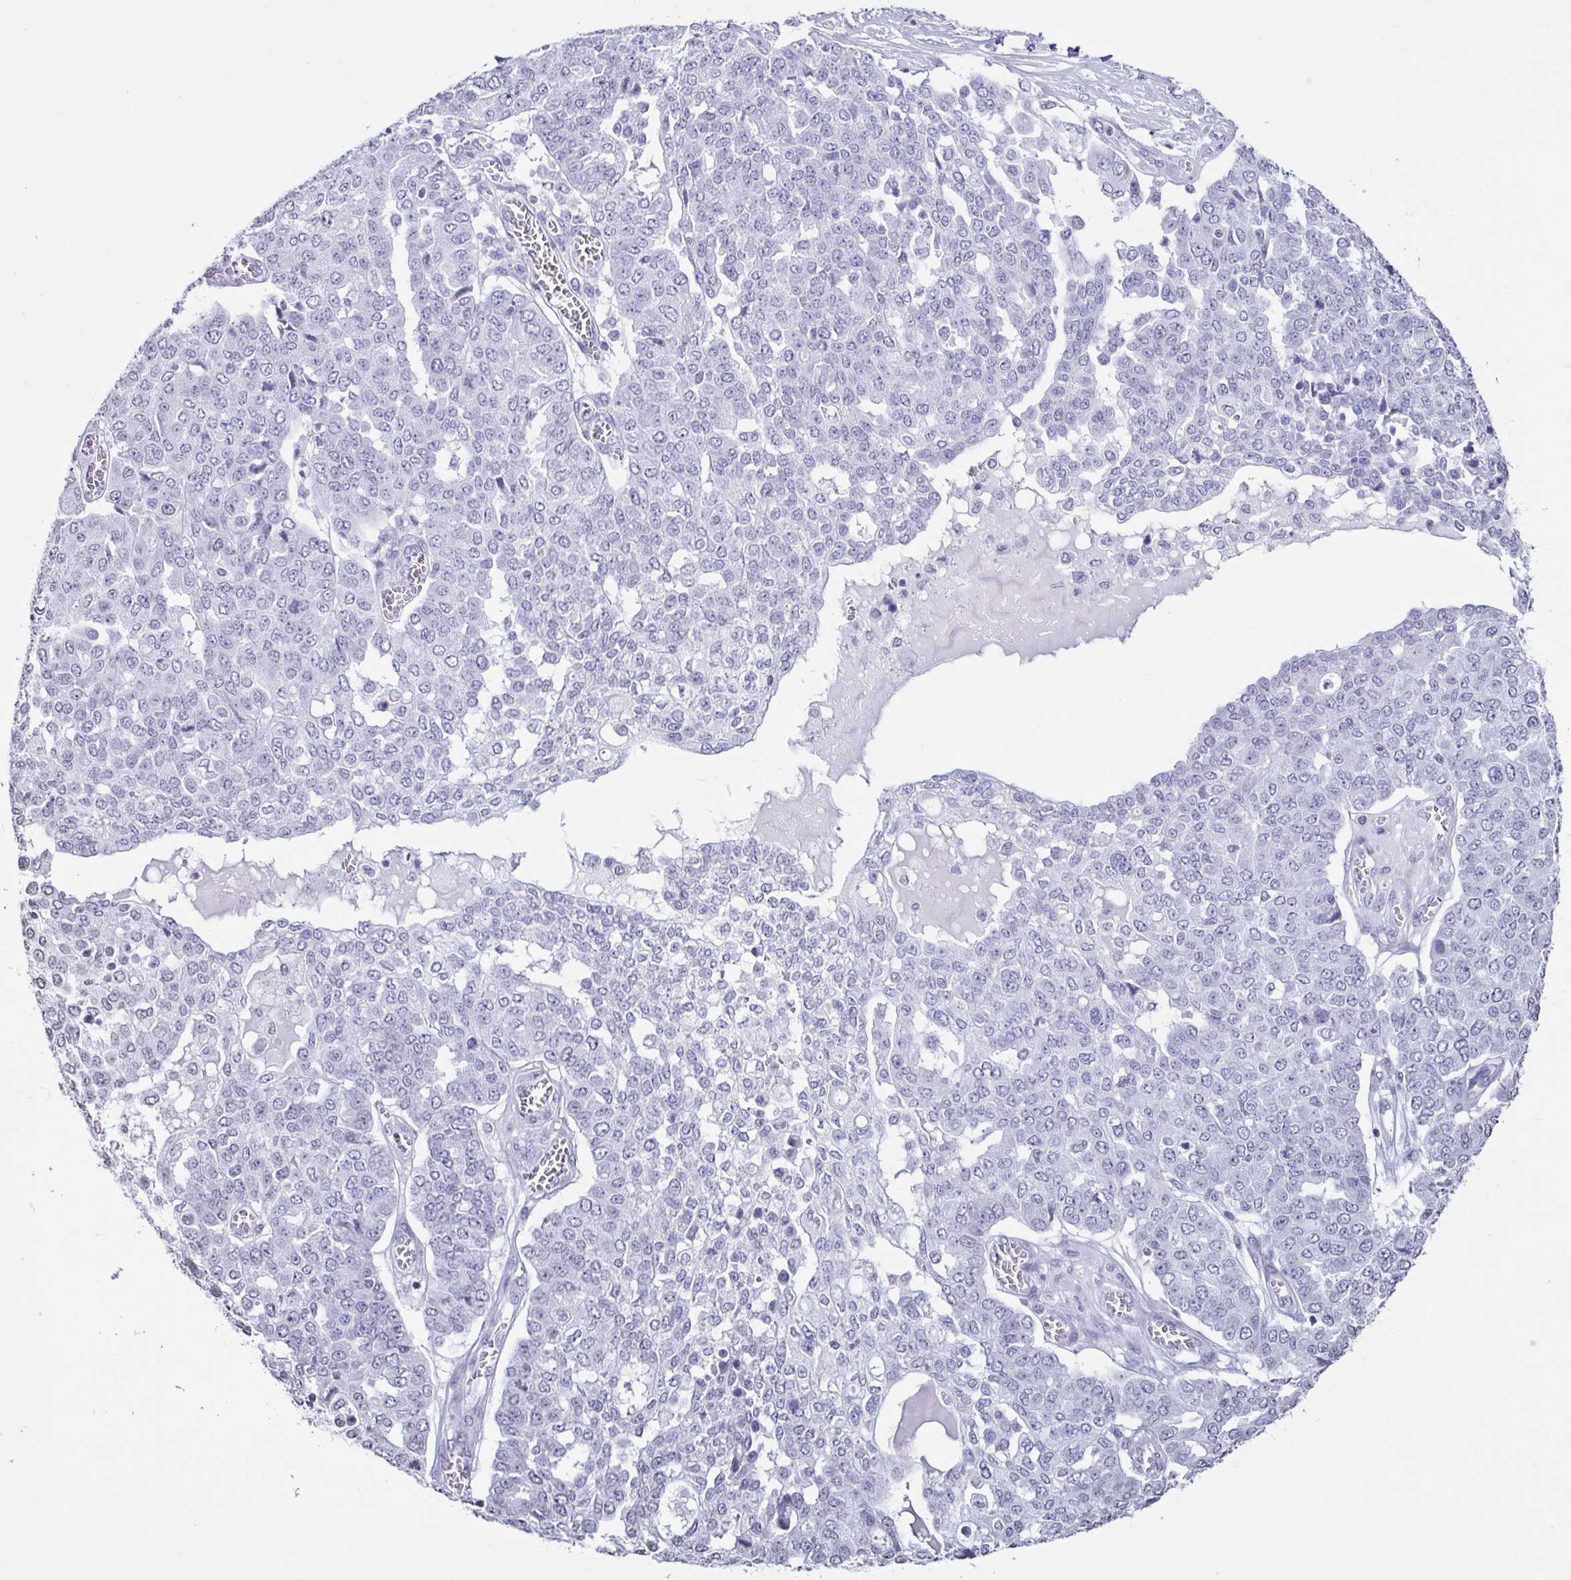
{"staining": {"intensity": "negative", "quantity": "none", "location": "none"}, "tissue": "ovarian cancer", "cell_type": "Tumor cells", "image_type": "cancer", "snomed": [{"axis": "morphology", "description": "Cystadenocarcinoma, serous, NOS"}, {"axis": "topography", "description": "Soft tissue"}, {"axis": "topography", "description": "Ovary"}], "caption": "High magnification brightfield microscopy of ovarian serous cystadenocarcinoma stained with DAB (brown) and counterstained with hematoxylin (blue): tumor cells show no significant positivity.", "gene": "VCY1B", "patient": {"sex": "female", "age": 57}}